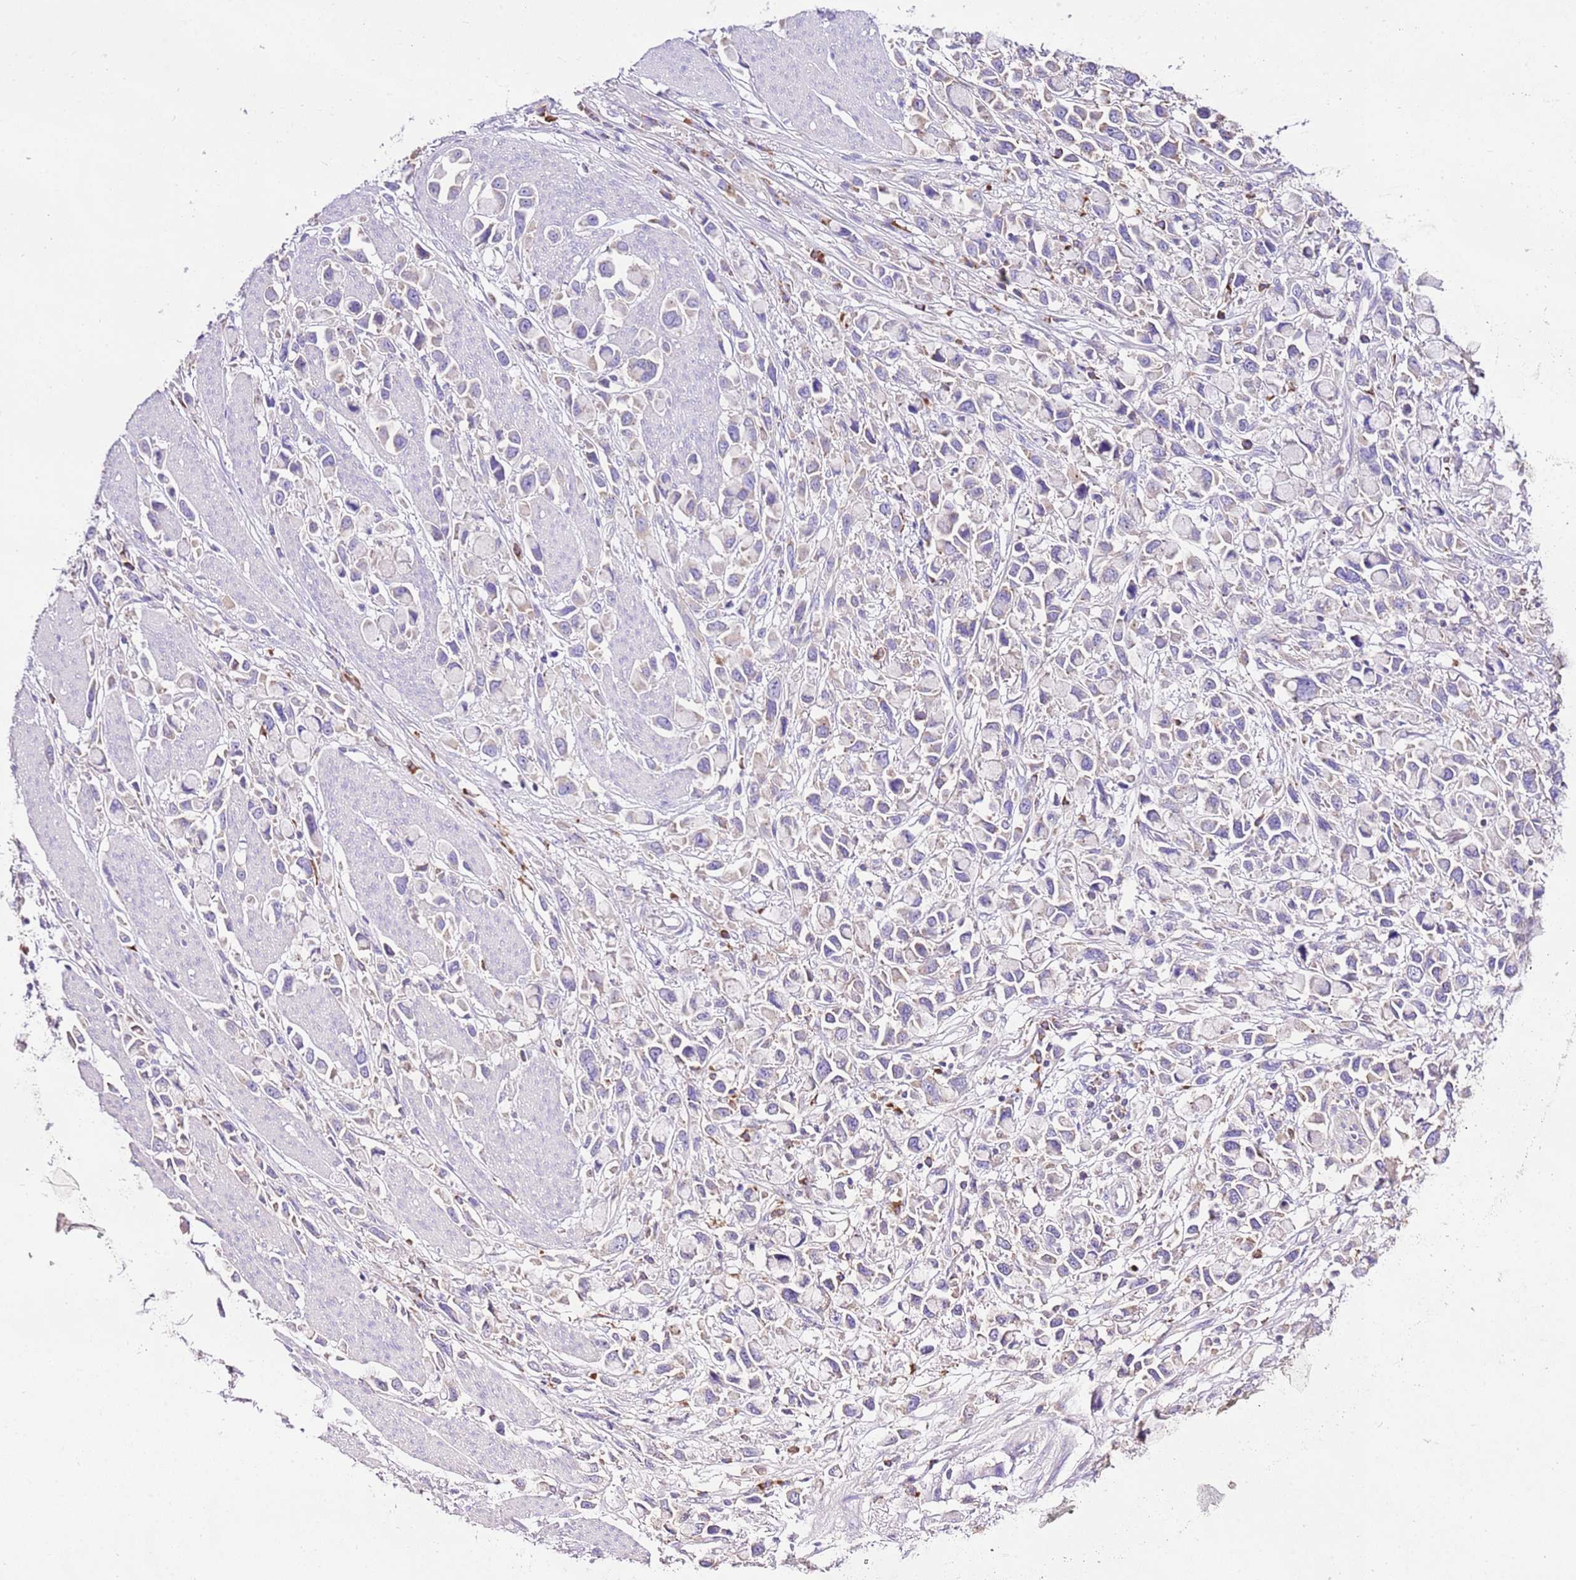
{"staining": {"intensity": "weak", "quantity": "25%-75%", "location": "cytoplasmic/membranous"}, "tissue": "stomach cancer", "cell_type": "Tumor cells", "image_type": "cancer", "snomed": [{"axis": "morphology", "description": "Adenocarcinoma, NOS"}, {"axis": "topography", "description": "Stomach"}], "caption": "Immunohistochemistry photomicrograph of neoplastic tissue: human adenocarcinoma (stomach) stained using immunohistochemistry (IHC) shows low levels of weak protein expression localized specifically in the cytoplasmic/membranous of tumor cells, appearing as a cytoplasmic/membranous brown color.", "gene": "RPS10", "patient": {"sex": "female", "age": 81}}